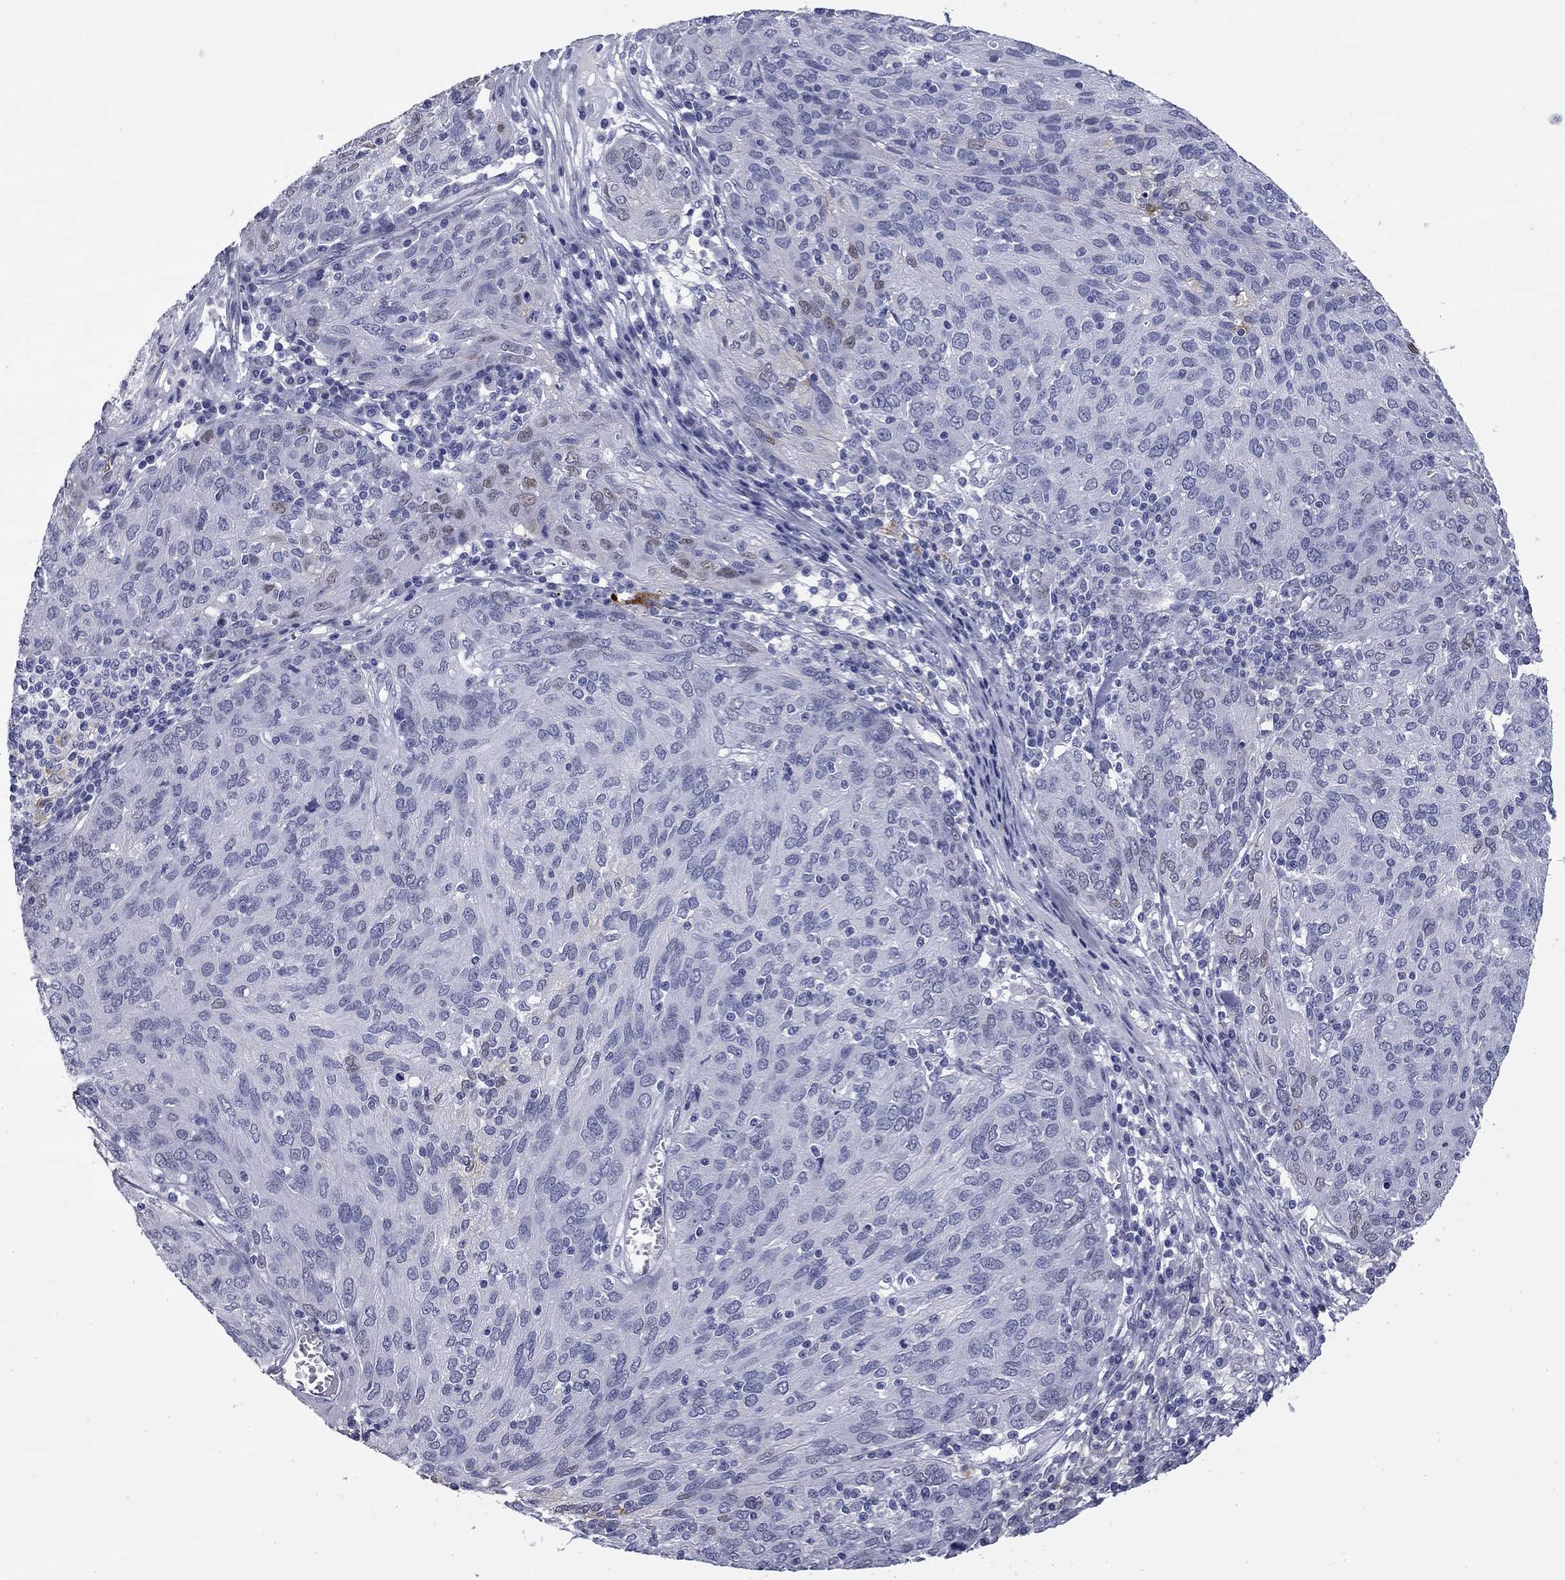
{"staining": {"intensity": "negative", "quantity": "none", "location": "none"}, "tissue": "ovarian cancer", "cell_type": "Tumor cells", "image_type": "cancer", "snomed": [{"axis": "morphology", "description": "Carcinoma, endometroid"}, {"axis": "topography", "description": "Ovary"}], "caption": "Tumor cells show no significant protein staining in ovarian endometroid carcinoma.", "gene": "BCL2L14", "patient": {"sex": "female", "age": 50}}